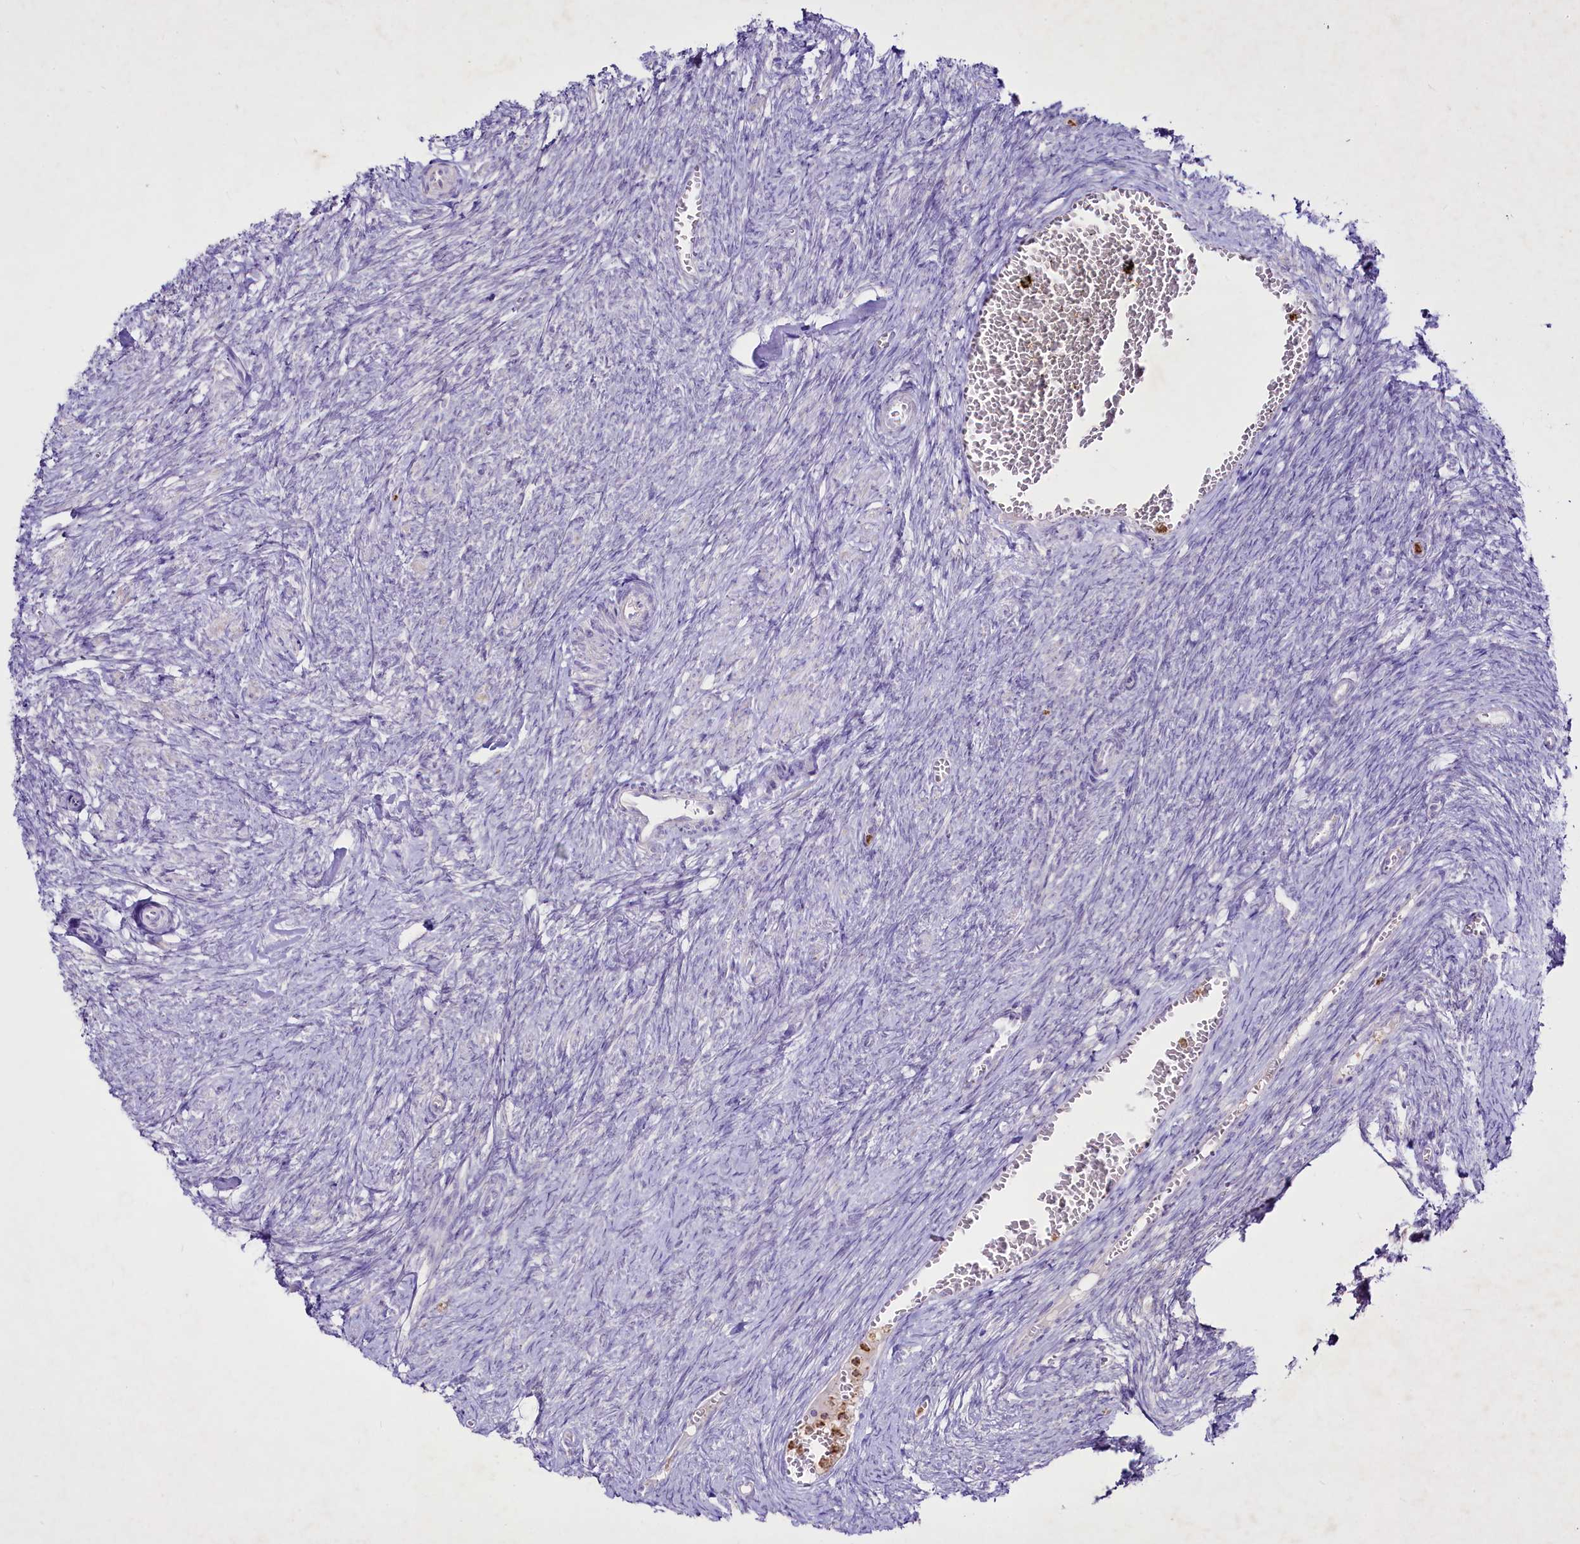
{"staining": {"intensity": "negative", "quantity": "none", "location": "none"}, "tissue": "ovary", "cell_type": "Ovarian stroma cells", "image_type": "normal", "snomed": [{"axis": "morphology", "description": "Normal tissue, NOS"}, {"axis": "topography", "description": "Ovary"}], "caption": "A micrograph of ovary stained for a protein reveals no brown staining in ovarian stroma cells.", "gene": "FAM209B", "patient": {"sex": "female", "age": 44}}